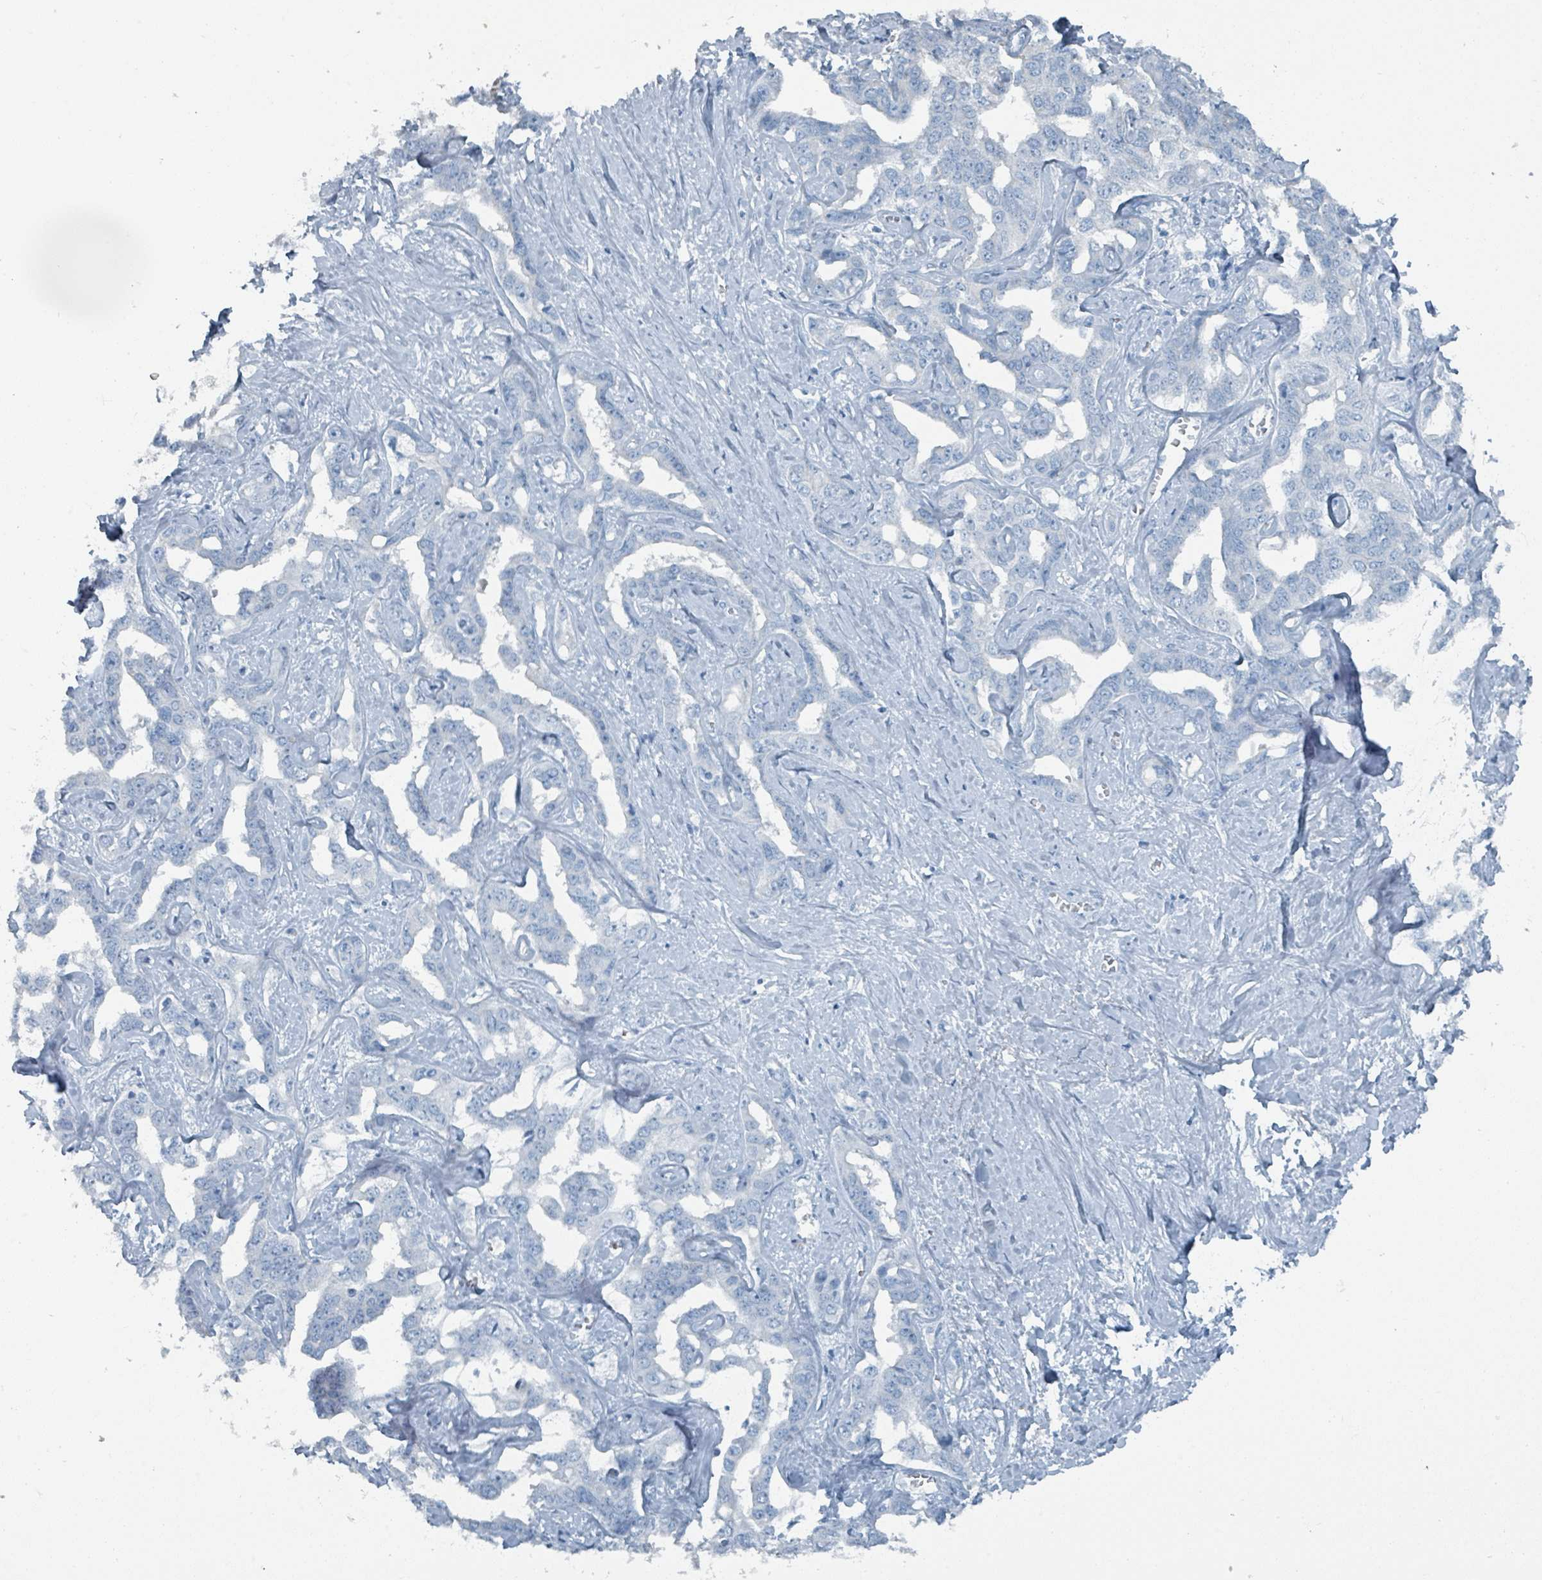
{"staining": {"intensity": "negative", "quantity": "none", "location": "none"}, "tissue": "liver cancer", "cell_type": "Tumor cells", "image_type": "cancer", "snomed": [{"axis": "morphology", "description": "Cholangiocarcinoma"}, {"axis": "topography", "description": "Liver"}], "caption": "Immunohistochemistry (IHC) micrograph of human liver cholangiocarcinoma stained for a protein (brown), which reveals no expression in tumor cells.", "gene": "GAMT", "patient": {"sex": "male", "age": 59}}